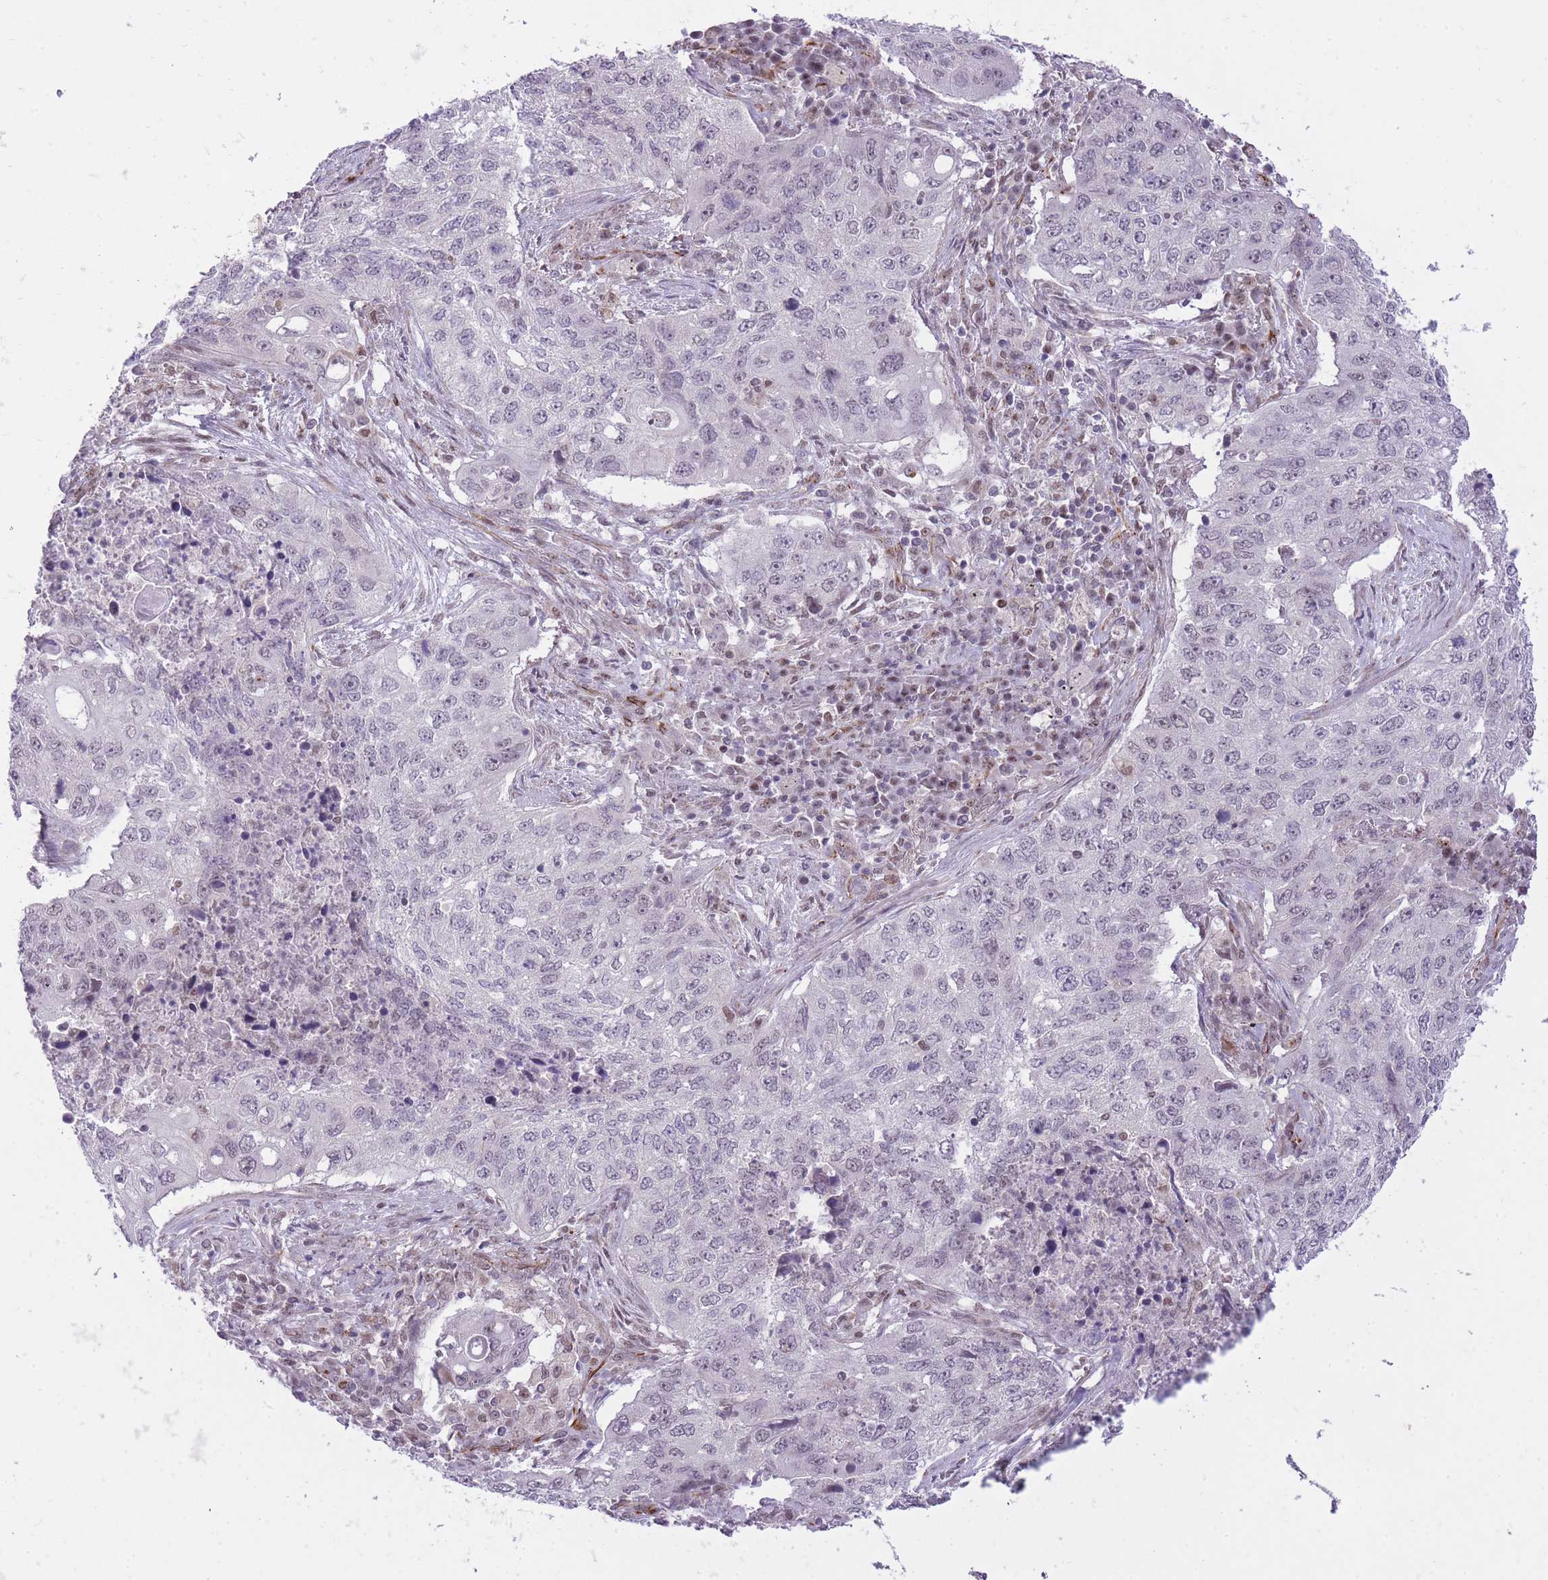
{"staining": {"intensity": "negative", "quantity": "none", "location": "none"}, "tissue": "lung cancer", "cell_type": "Tumor cells", "image_type": "cancer", "snomed": [{"axis": "morphology", "description": "Squamous cell carcinoma, NOS"}, {"axis": "topography", "description": "Lung"}], "caption": "High magnification brightfield microscopy of lung squamous cell carcinoma stained with DAB (brown) and counterstained with hematoxylin (blue): tumor cells show no significant staining.", "gene": "ELL", "patient": {"sex": "female", "age": 63}}